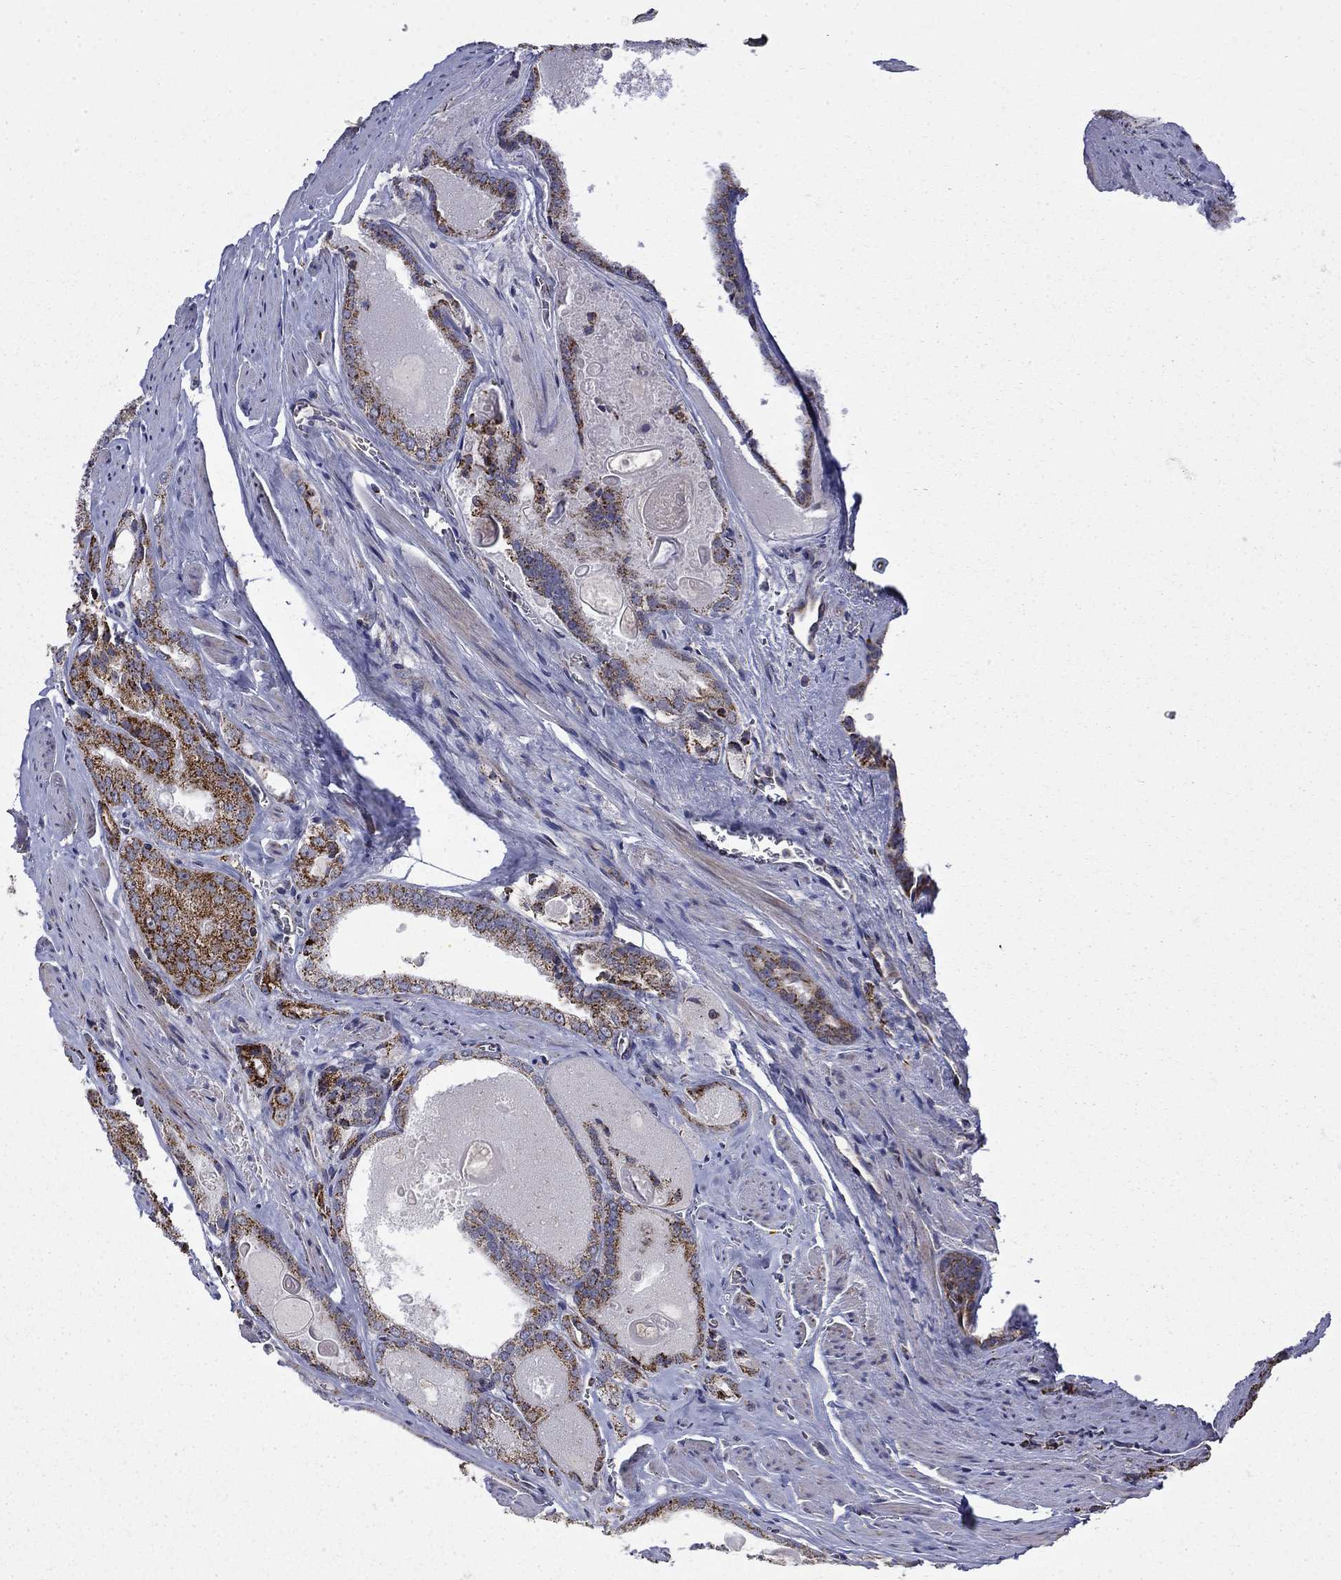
{"staining": {"intensity": "strong", "quantity": ">75%", "location": "cytoplasmic/membranous"}, "tissue": "prostate cancer", "cell_type": "Tumor cells", "image_type": "cancer", "snomed": [{"axis": "morphology", "description": "Adenocarcinoma, NOS"}, {"axis": "morphology", "description": "Adenocarcinoma, High grade"}, {"axis": "topography", "description": "Prostate"}], "caption": "Immunohistochemical staining of human prostate high-grade adenocarcinoma reveals high levels of strong cytoplasmic/membranous protein staining in about >75% of tumor cells.", "gene": "PCBP3", "patient": {"sex": "male", "age": 70}}